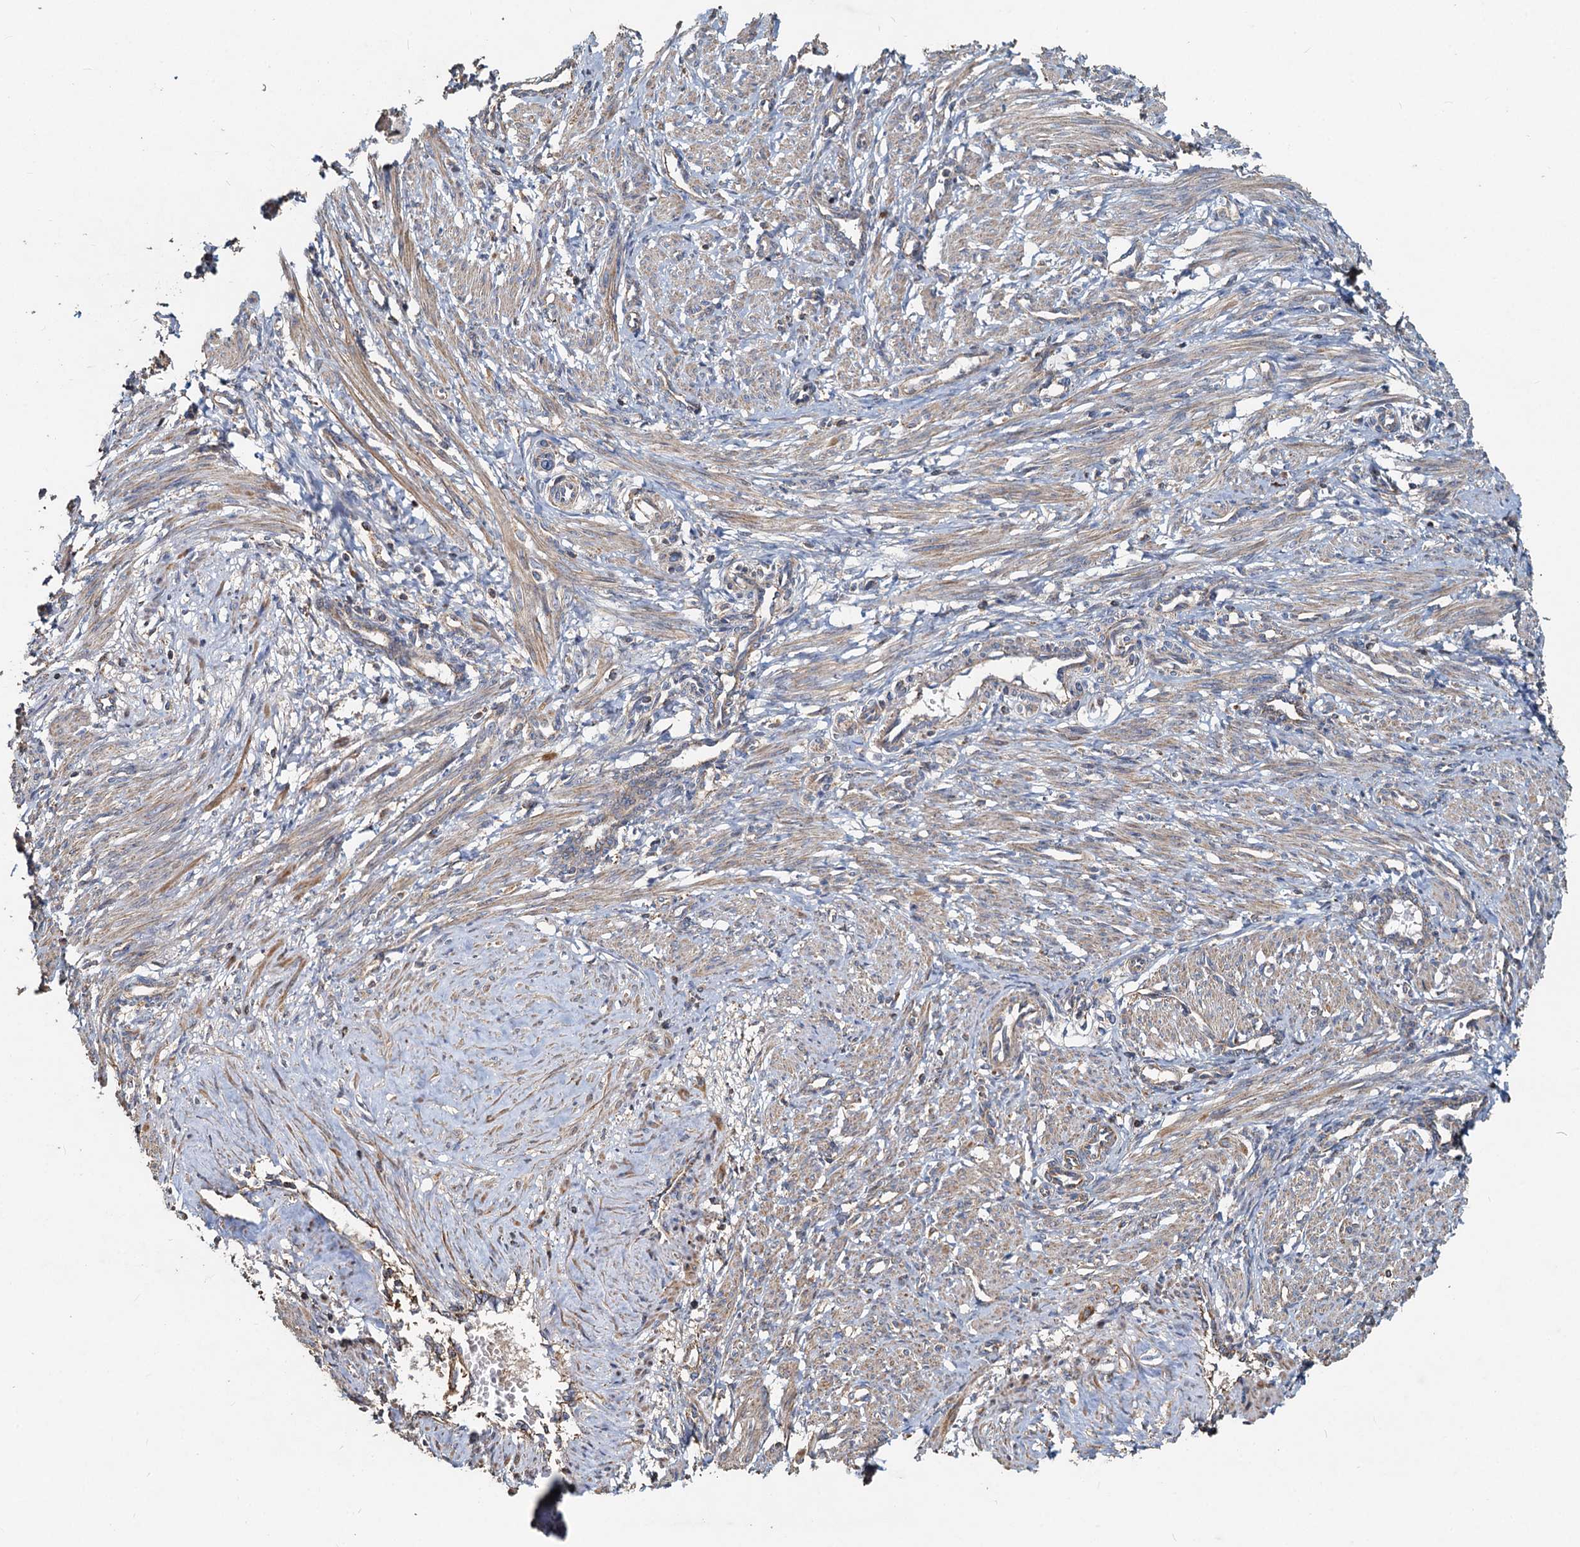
{"staining": {"intensity": "moderate", "quantity": ">75%", "location": "cytoplasmic/membranous"}, "tissue": "smooth muscle", "cell_type": "Smooth muscle cells", "image_type": "normal", "snomed": [{"axis": "morphology", "description": "Normal tissue, NOS"}, {"axis": "topography", "description": "Endometrium"}], "caption": "IHC image of benign smooth muscle stained for a protein (brown), which exhibits medium levels of moderate cytoplasmic/membranous positivity in approximately >75% of smooth muscle cells.", "gene": "SDS", "patient": {"sex": "female", "age": 33}}